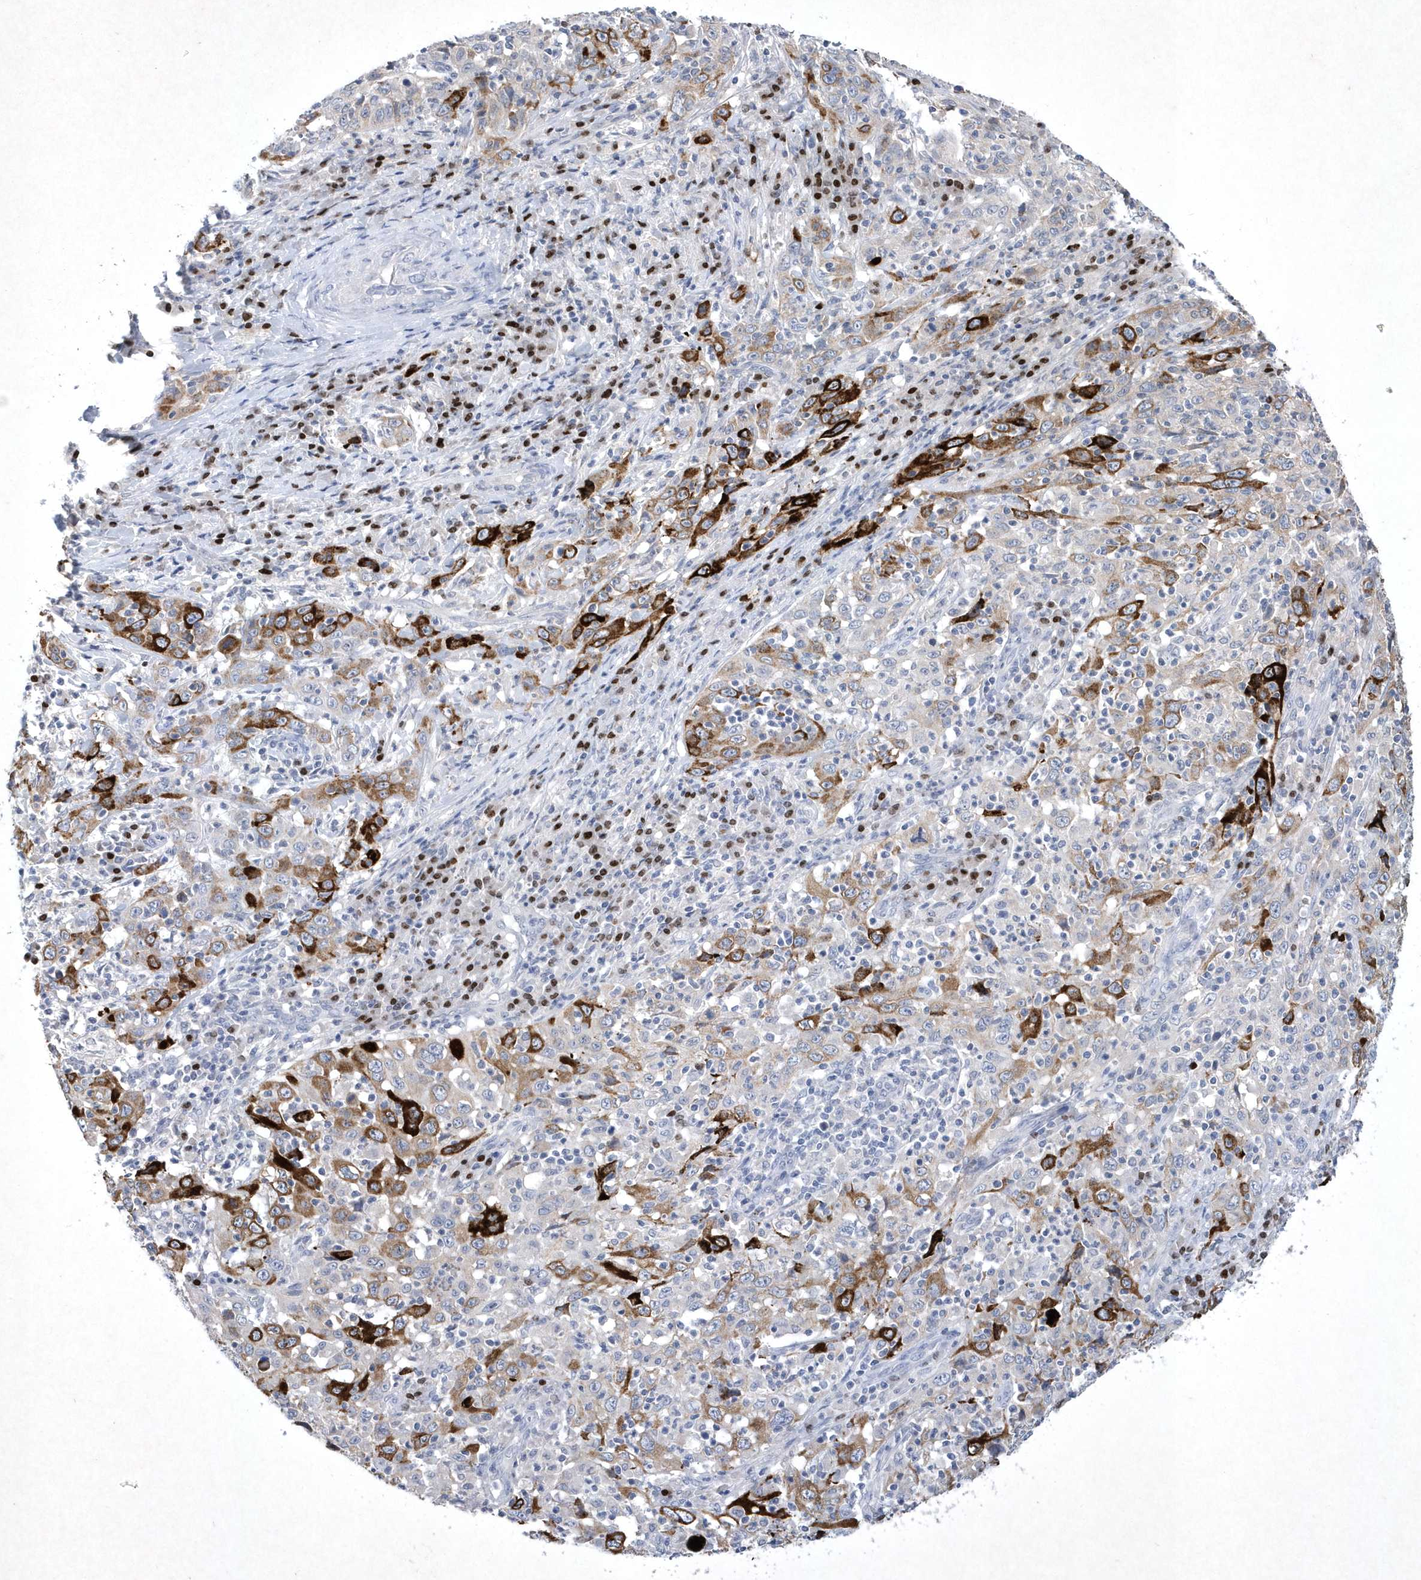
{"staining": {"intensity": "strong", "quantity": "<25%", "location": "cytoplasmic/membranous"}, "tissue": "cervical cancer", "cell_type": "Tumor cells", "image_type": "cancer", "snomed": [{"axis": "morphology", "description": "Squamous cell carcinoma, NOS"}, {"axis": "topography", "description": "Cervix"}], "caption": "Cervical cancer (squamous cell carcinoma) stained with a brown dye shows strong cytoplasmic/membranous positive staining in about <25% of tumor cells.", "gene": "BHLHA15", "patient": {"sex": "female", "age": 46}}